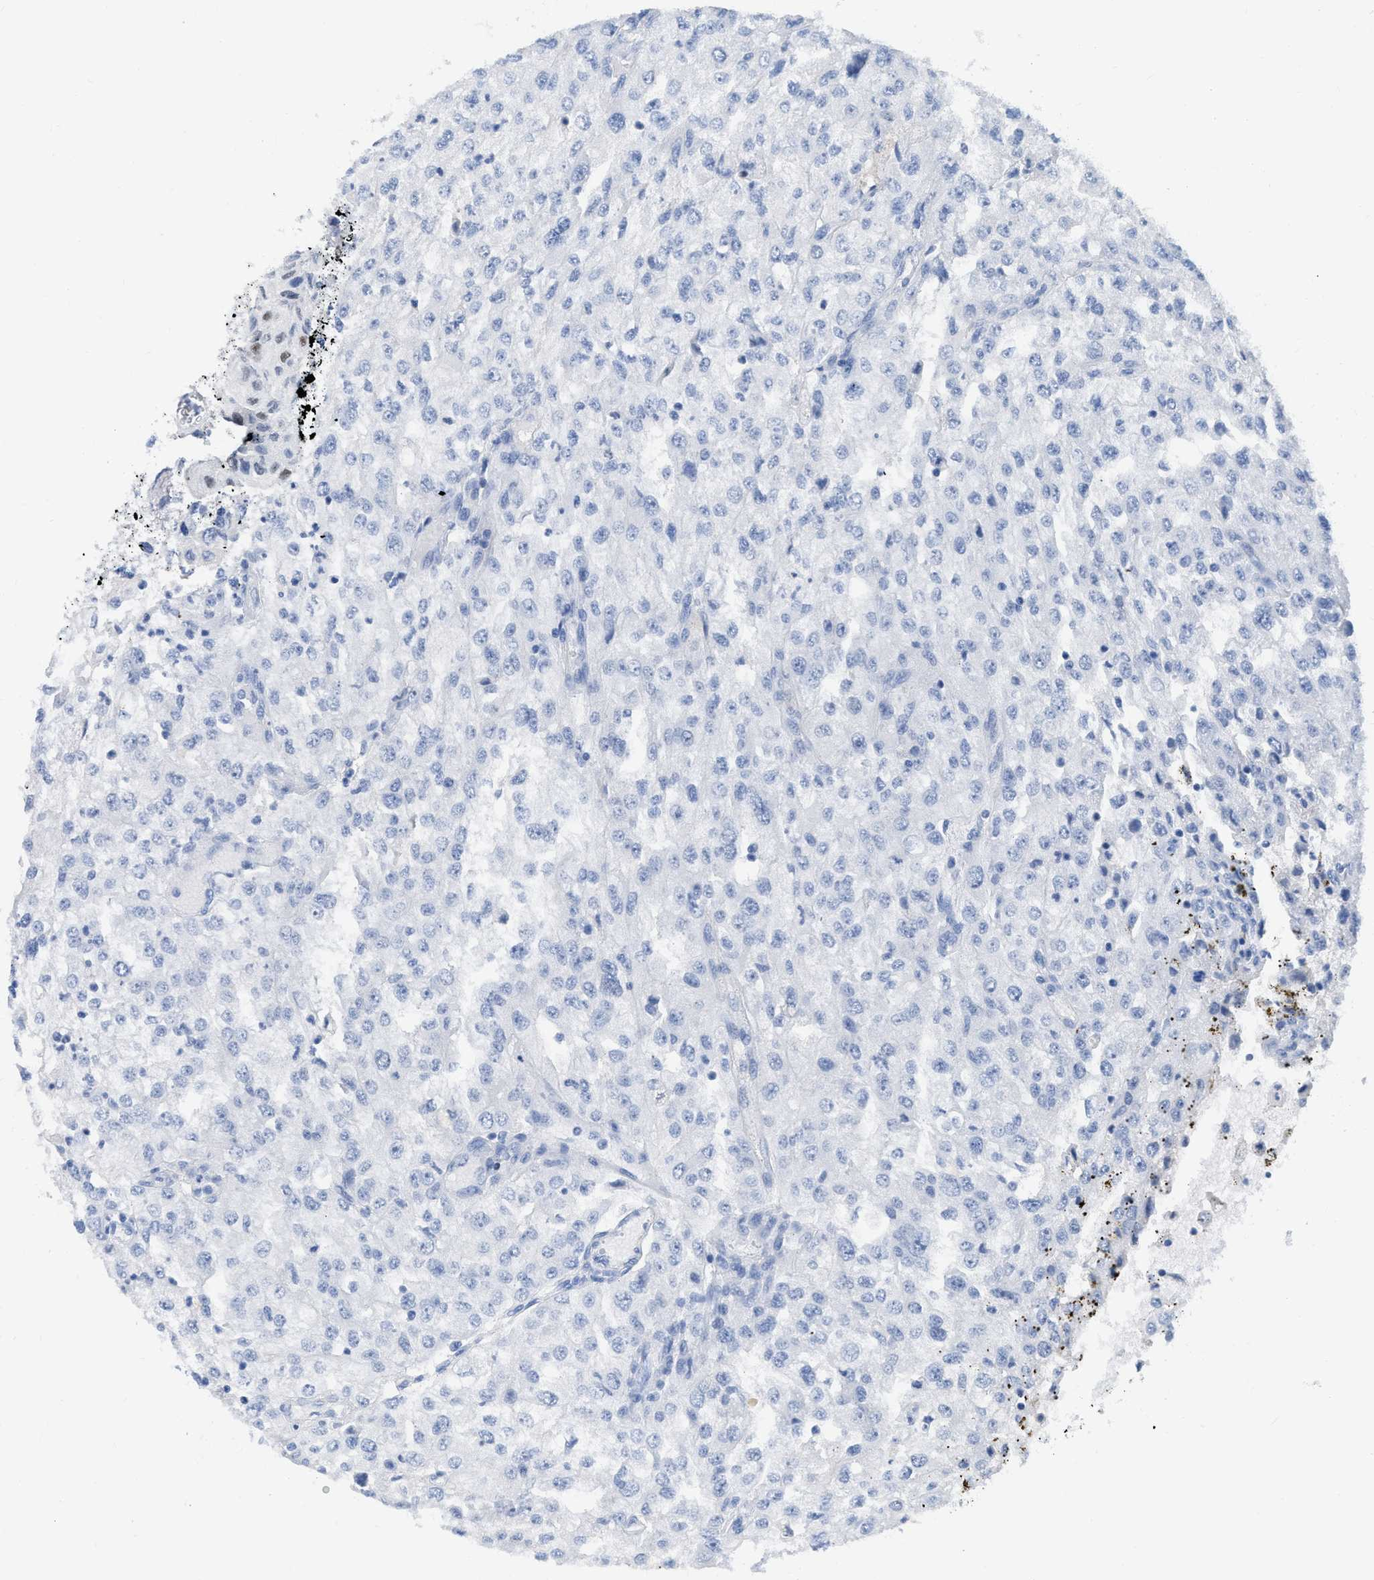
{"staining": {"intensity": "negative", "quantity": "none", "location": "none"}, "tissue": "renal cancer", "cell_type": "Tumor cells", "image_type": "cancer", "snomed": [{"axis": "morphology", "description": "Adenocarcinoma, NOS"}, {"axis": "topography", "description": "Kidney"}], "caption": "This image is of adenocarcinoma (renal) stained with immunohistochemistry (IHC) to label a protein in brown with the nuclei are counter-stained blue. There is no expression in tumor cells.", "gene": "TCF7", "patient": {"sex": "female", "age": 54}}